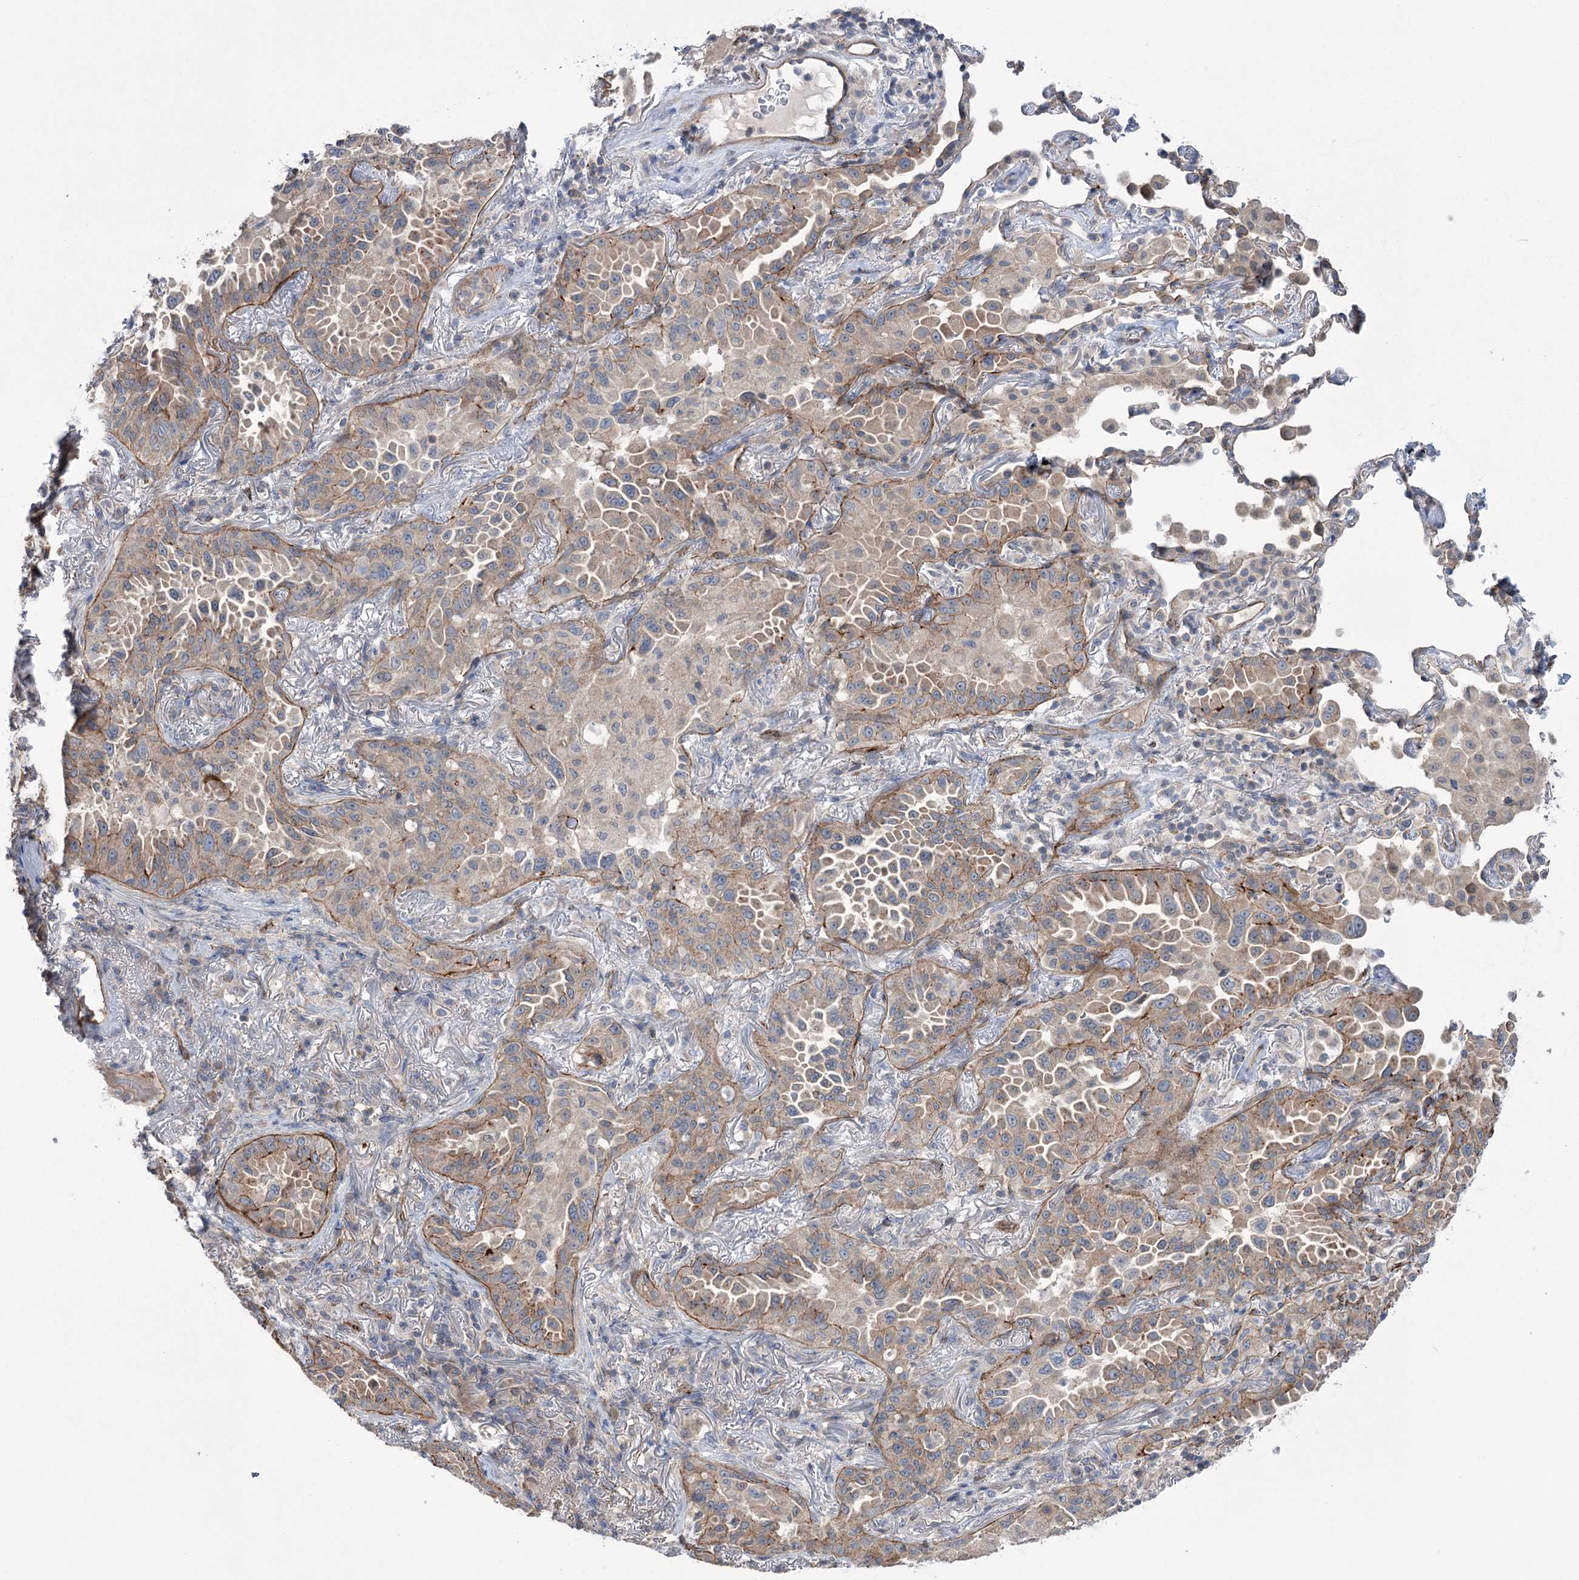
{"staining": {"intensity": "moderate", "quantity": "25%-75%", "location": "cytoplasmic/membranous"}, "tissue": "lung cancer", "cell_type": "Tumor cells", "image_type": "cancer", "snomed": [{"axis": "morphology", "description": "Adenocarcinoma, NOS"}, {"axis": "topography", "description": "Lung"}], "caption": "Moderate cytoplasmic/membranous staining for a protein is appreciated in about 25%-75% of tumor cells of lung cancer using immunohistochemistry (IHC).", "gene": "TRIM71", "patient": {"sex": "female", "age": 69}}